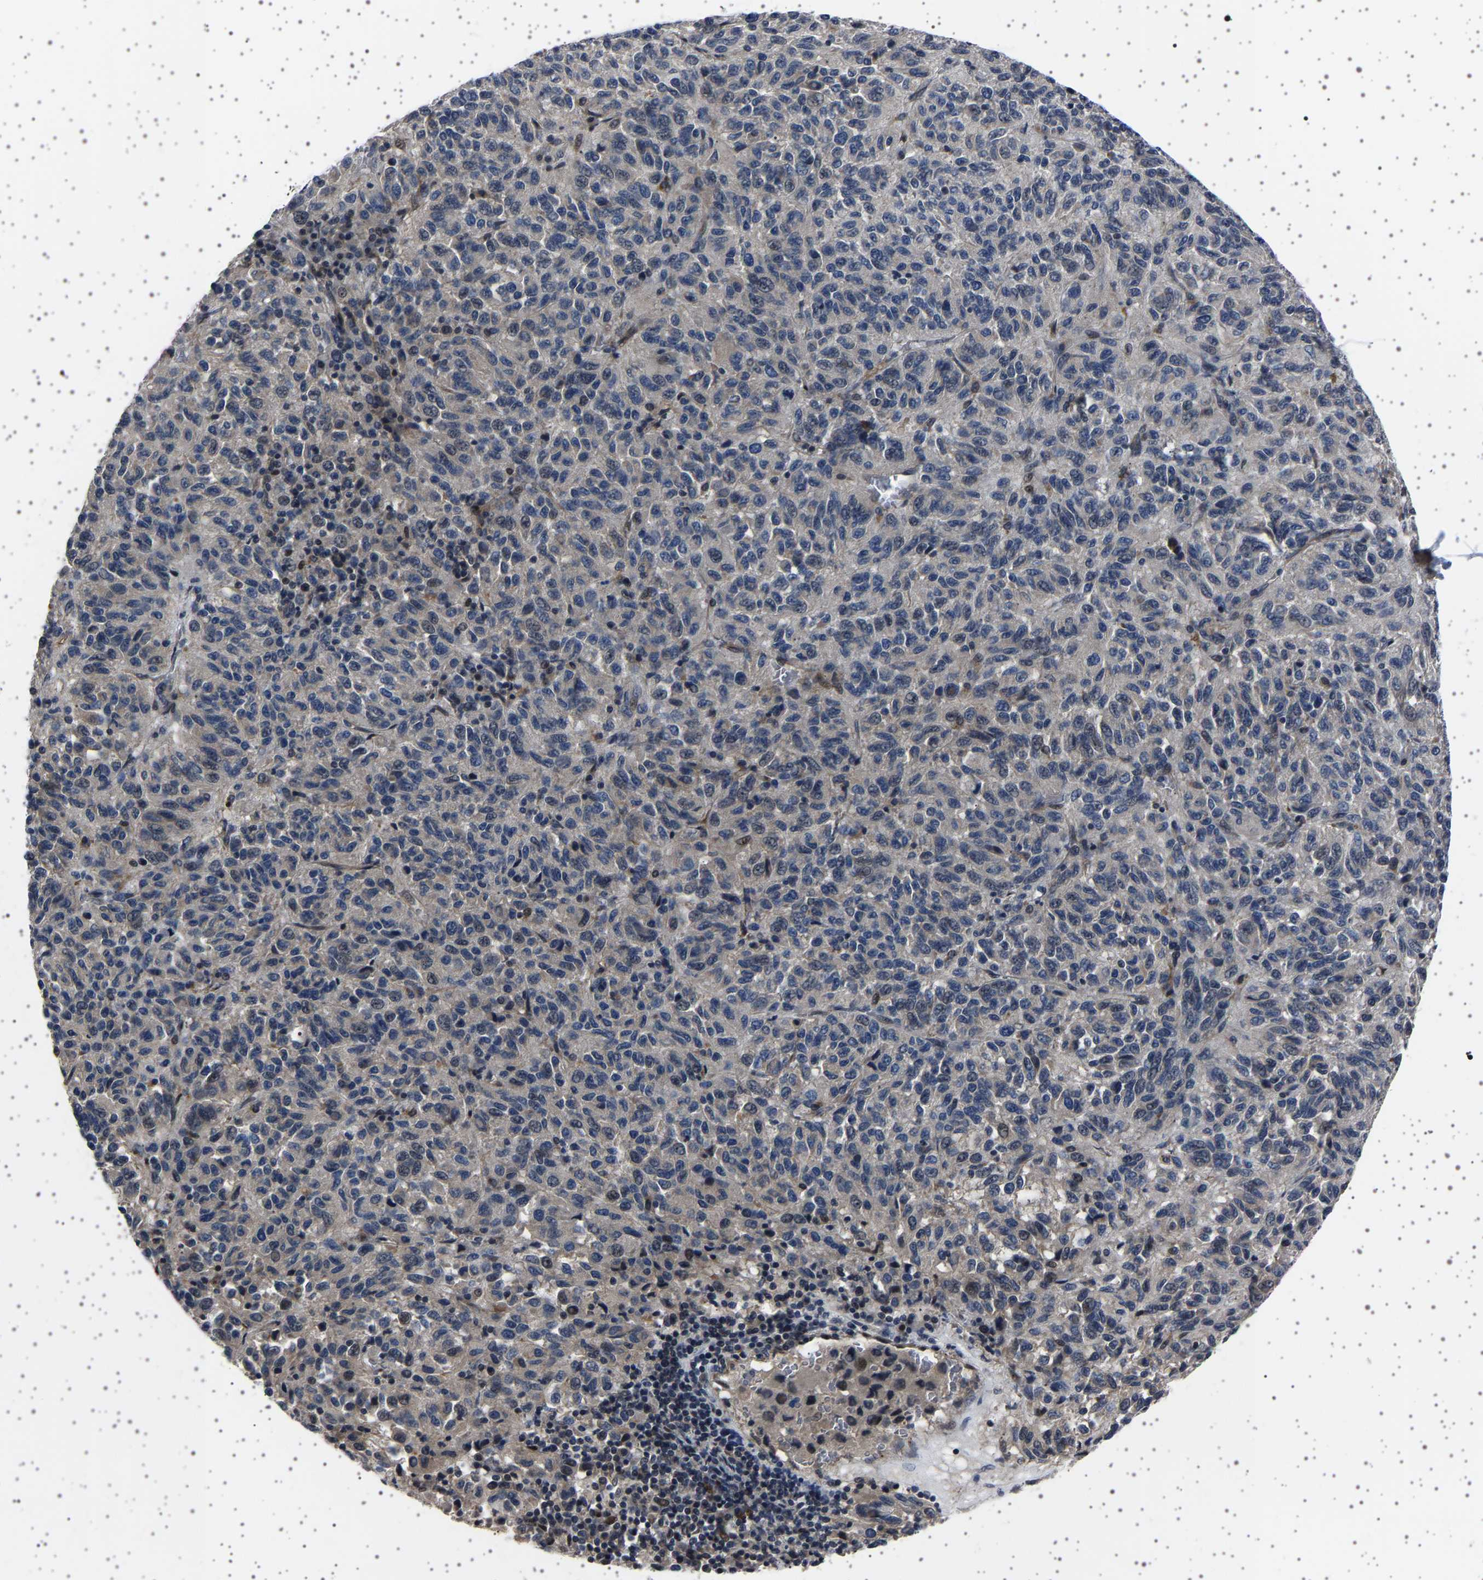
{"staining": {"intensity": "negative", "quantity": "none", "location": "none"}, "tissue": "melanoma", "cell_type": "Tumor cells", "image_type": "cancer", "snomed": [{"axis": "morphology", "description": "Malignant melanoma, Metastatic site"}, {"axis": "topography", "description": "Lung"}], "caption": "Tumor cells are negative for brown protein staining in melanoma.", "gene": "PAK5", "patient": {"sex": "male", "age": 64}}